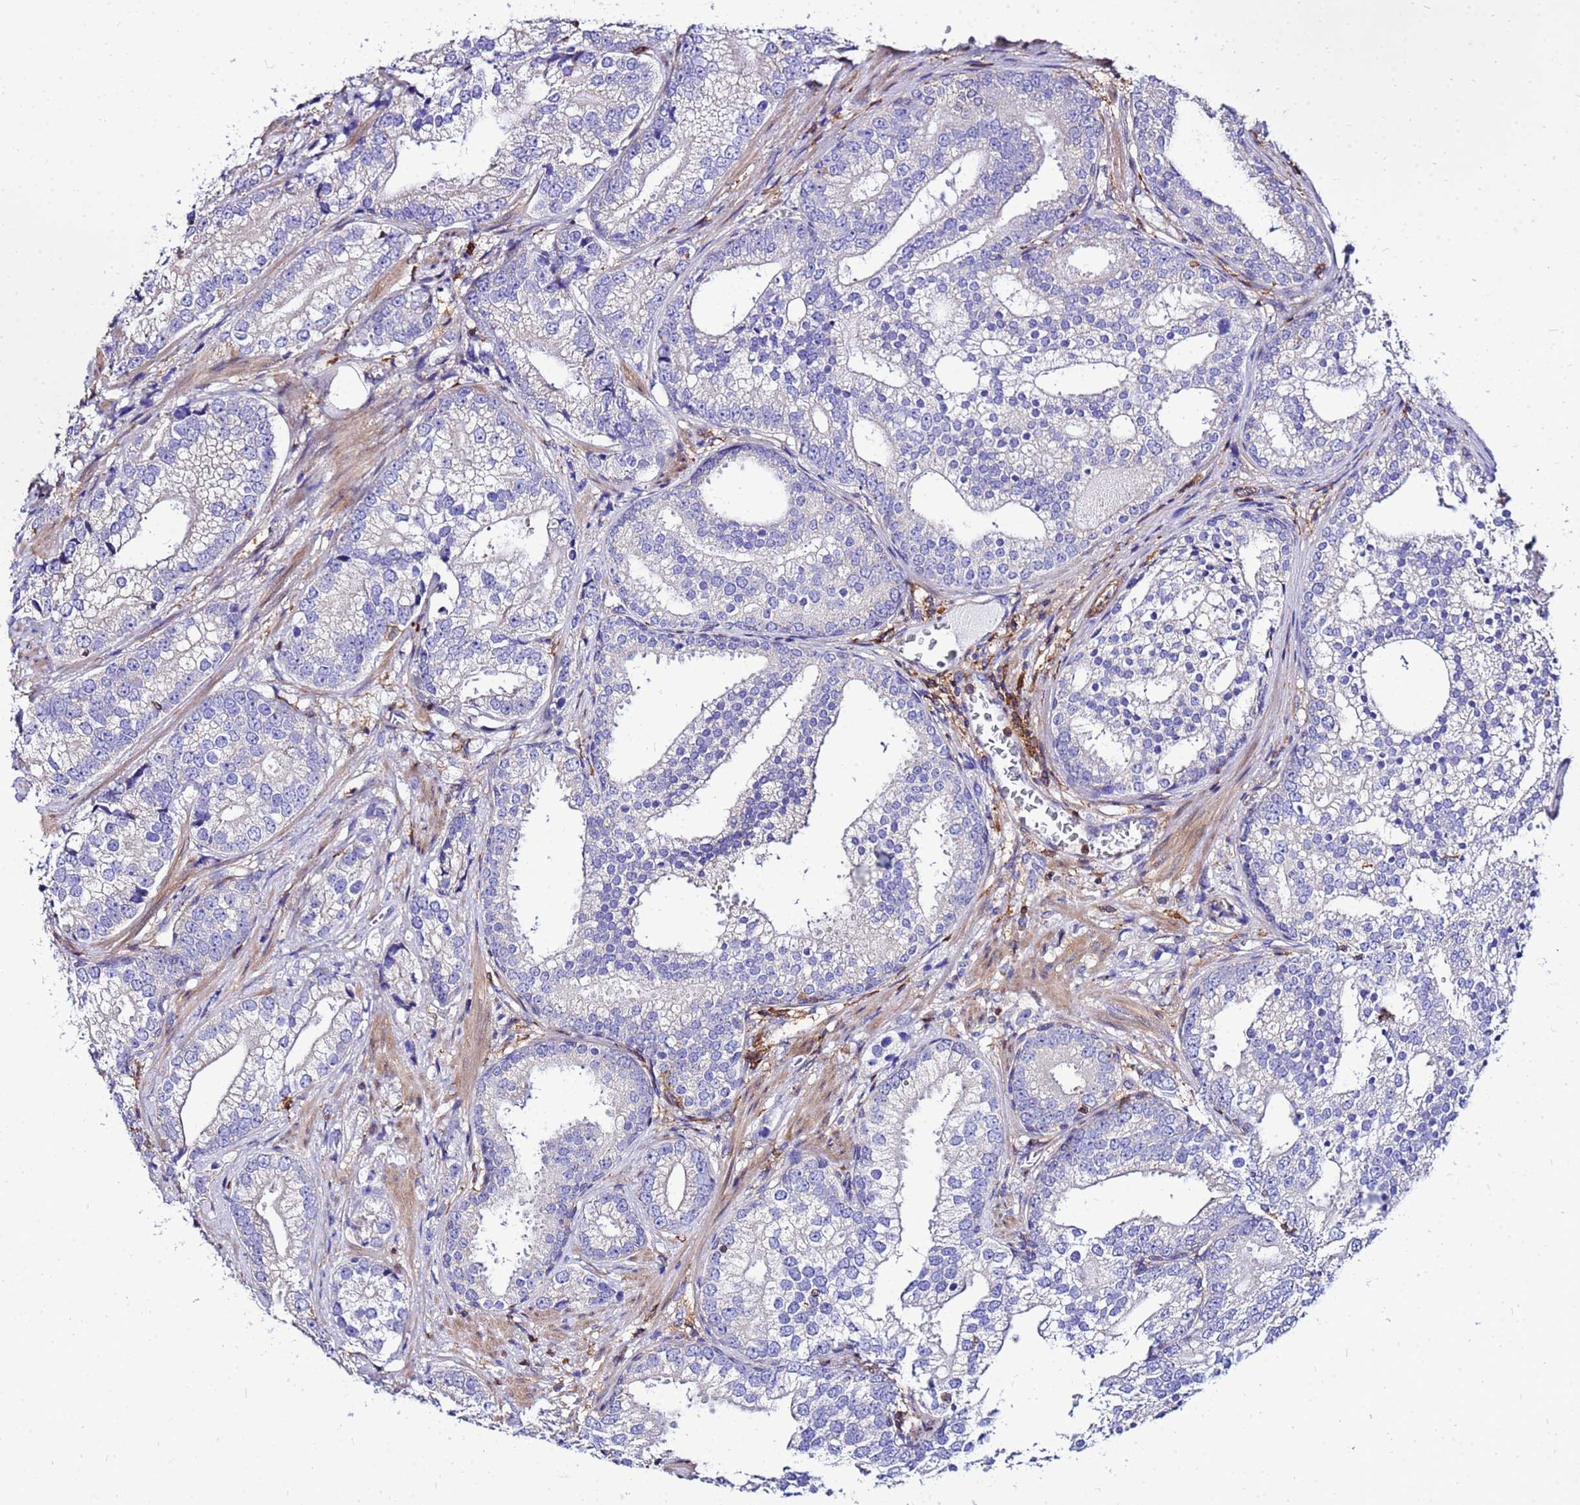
{"staining": {"intensity": "negative", "quantity": "none", "location": "none"}, "tissue": "prostate cancer", "cell_type": "Tumor cells", "image_type": "cancer", "snomed": [{"axis": "morphology", "description": "Adenocarcinoma, High grade"}, {"axis": "topography", "description": "Prostate"}], "caption": "The image displays no significant positivity in tumor cells of prostate cancer.", "gene": "DBNDD2", "patient": {"sex": "male", "age": 75}}